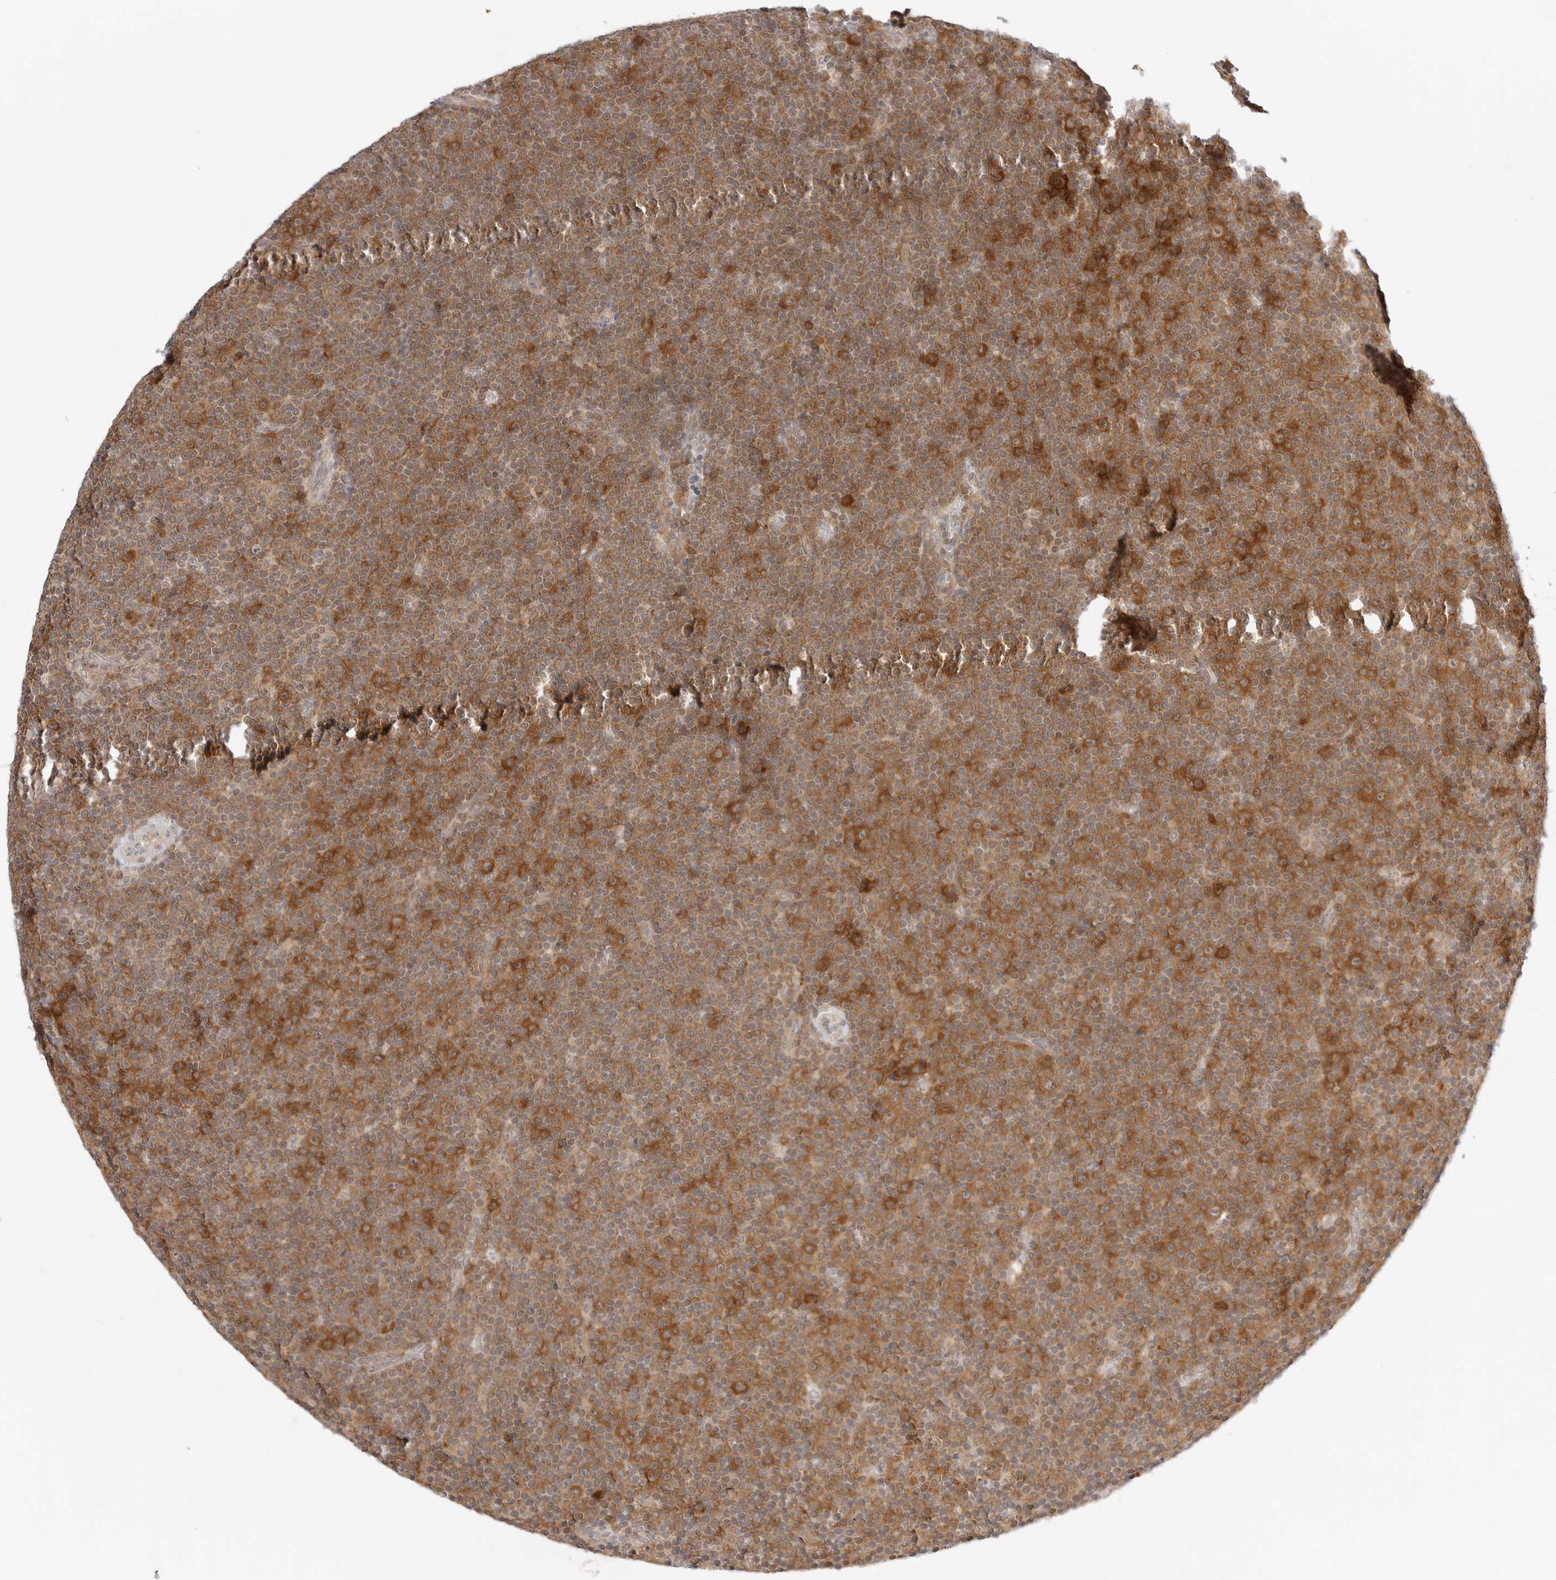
{"staining": {"intensity": "strong", "quantity": ">75%", "location": "cytoplasmic/membranous"}, "tissue": "lymphoma", "cell_type": "Tumor cells", "image_type": "cancer", "snomed": [{"axis": "morphology", "description": "Malignant lymphoma, non-Hodgkin's type, Low grade"}, {"axis": "topography", "description": "Lymph node"}], "caption": "Human lymphoma stained with a brown dye demonstrates strong cytoplasmic/membranous positive expression in about >75% of tumor cells.", "gene": "NUDC", "patient": {"sex": "female", "age": 67}}